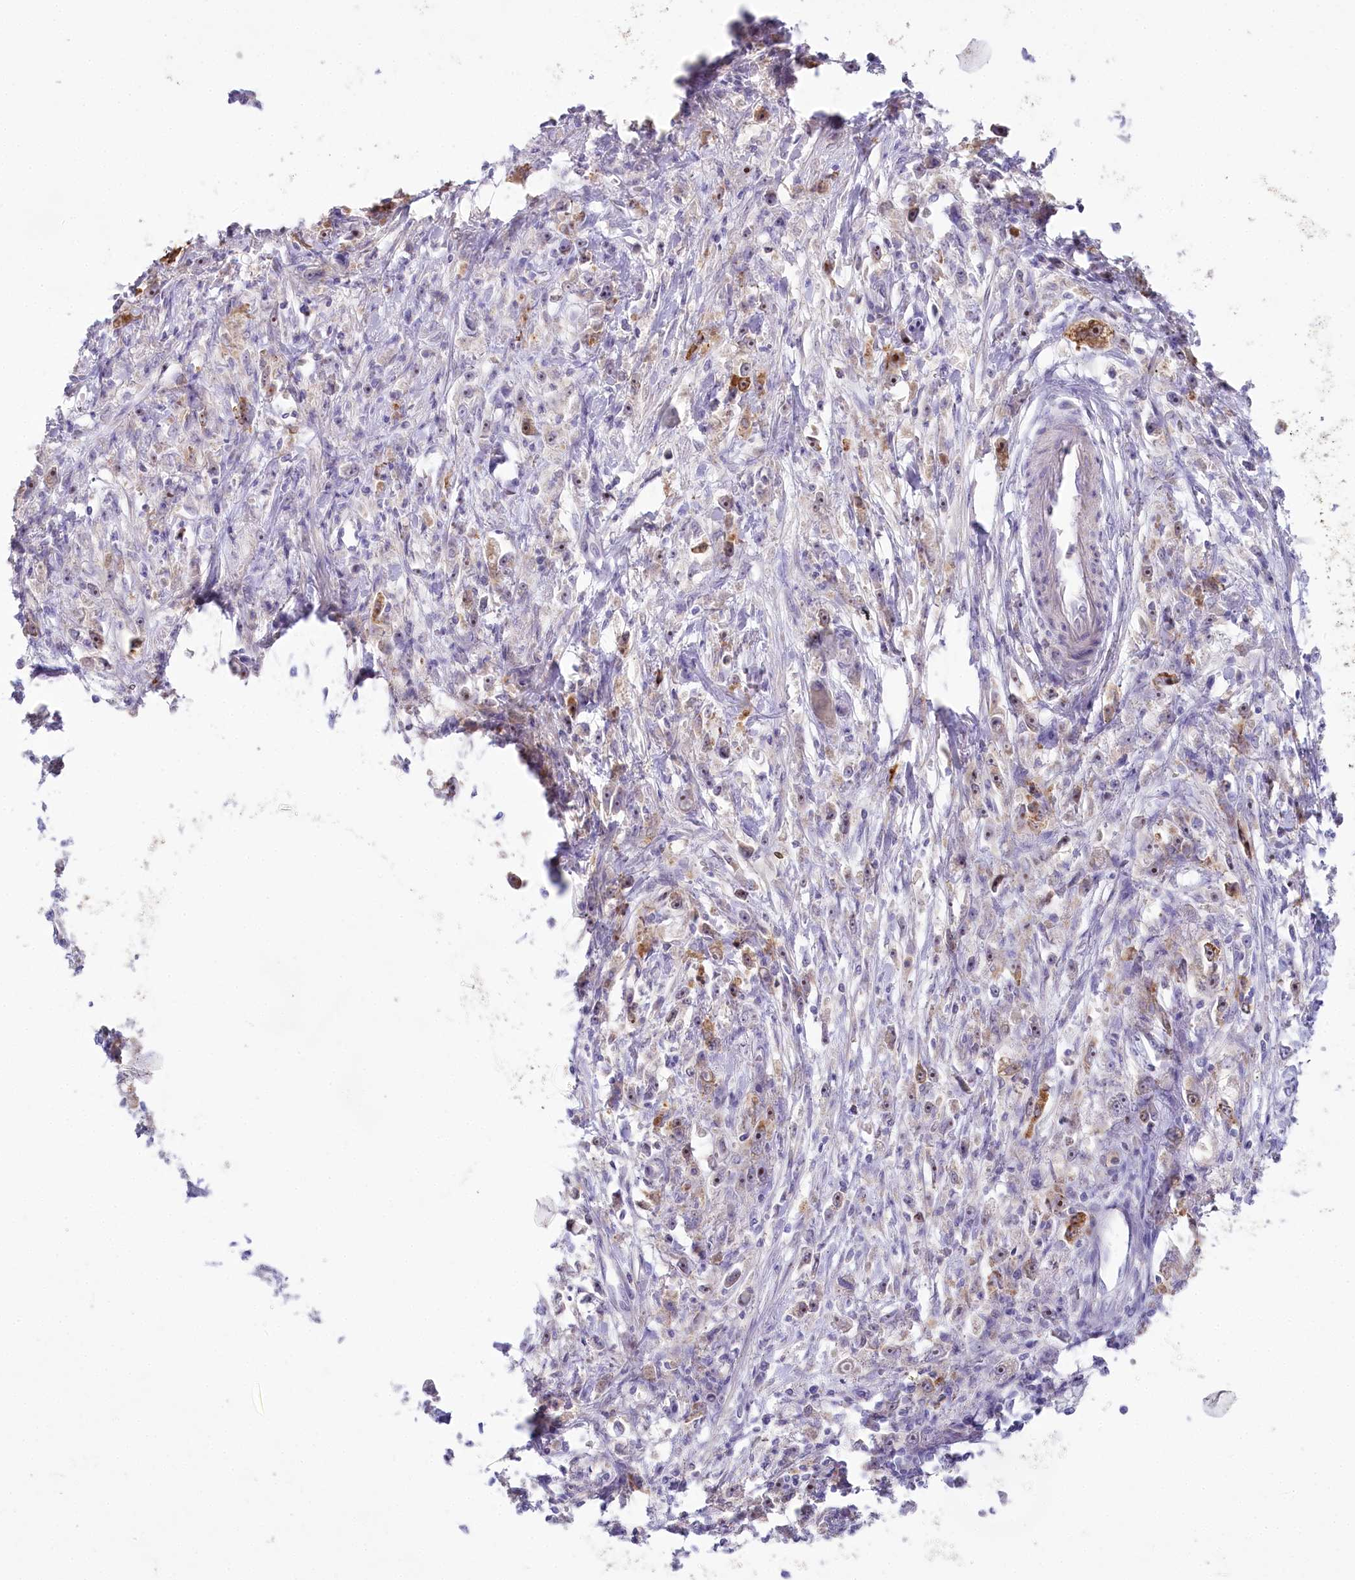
{"staining": {"intensity": "moderate", "quantity": "25%-75%", "location": "cytoplasmic/membranous,nuclear"}, "tissue": "stomach cancer", "cell_type": "Tumor cells", "image_type": "cancer", "snomed": [{"axis": "morphology", "description": "Adenocarcinoma, NOS"}, {"axis": "topography", "description": "Stomach"}], "caption": "High-power microscopy captured an IHC photomicrograph of stomach cancer (adenocarcinoma), revealing moderate cytoplasmic/membranous and nuclear expression in about 25%-75% of tumor cells.", "gene": "MYOZ1", "patient": {"sex": "female", "age": 59}}